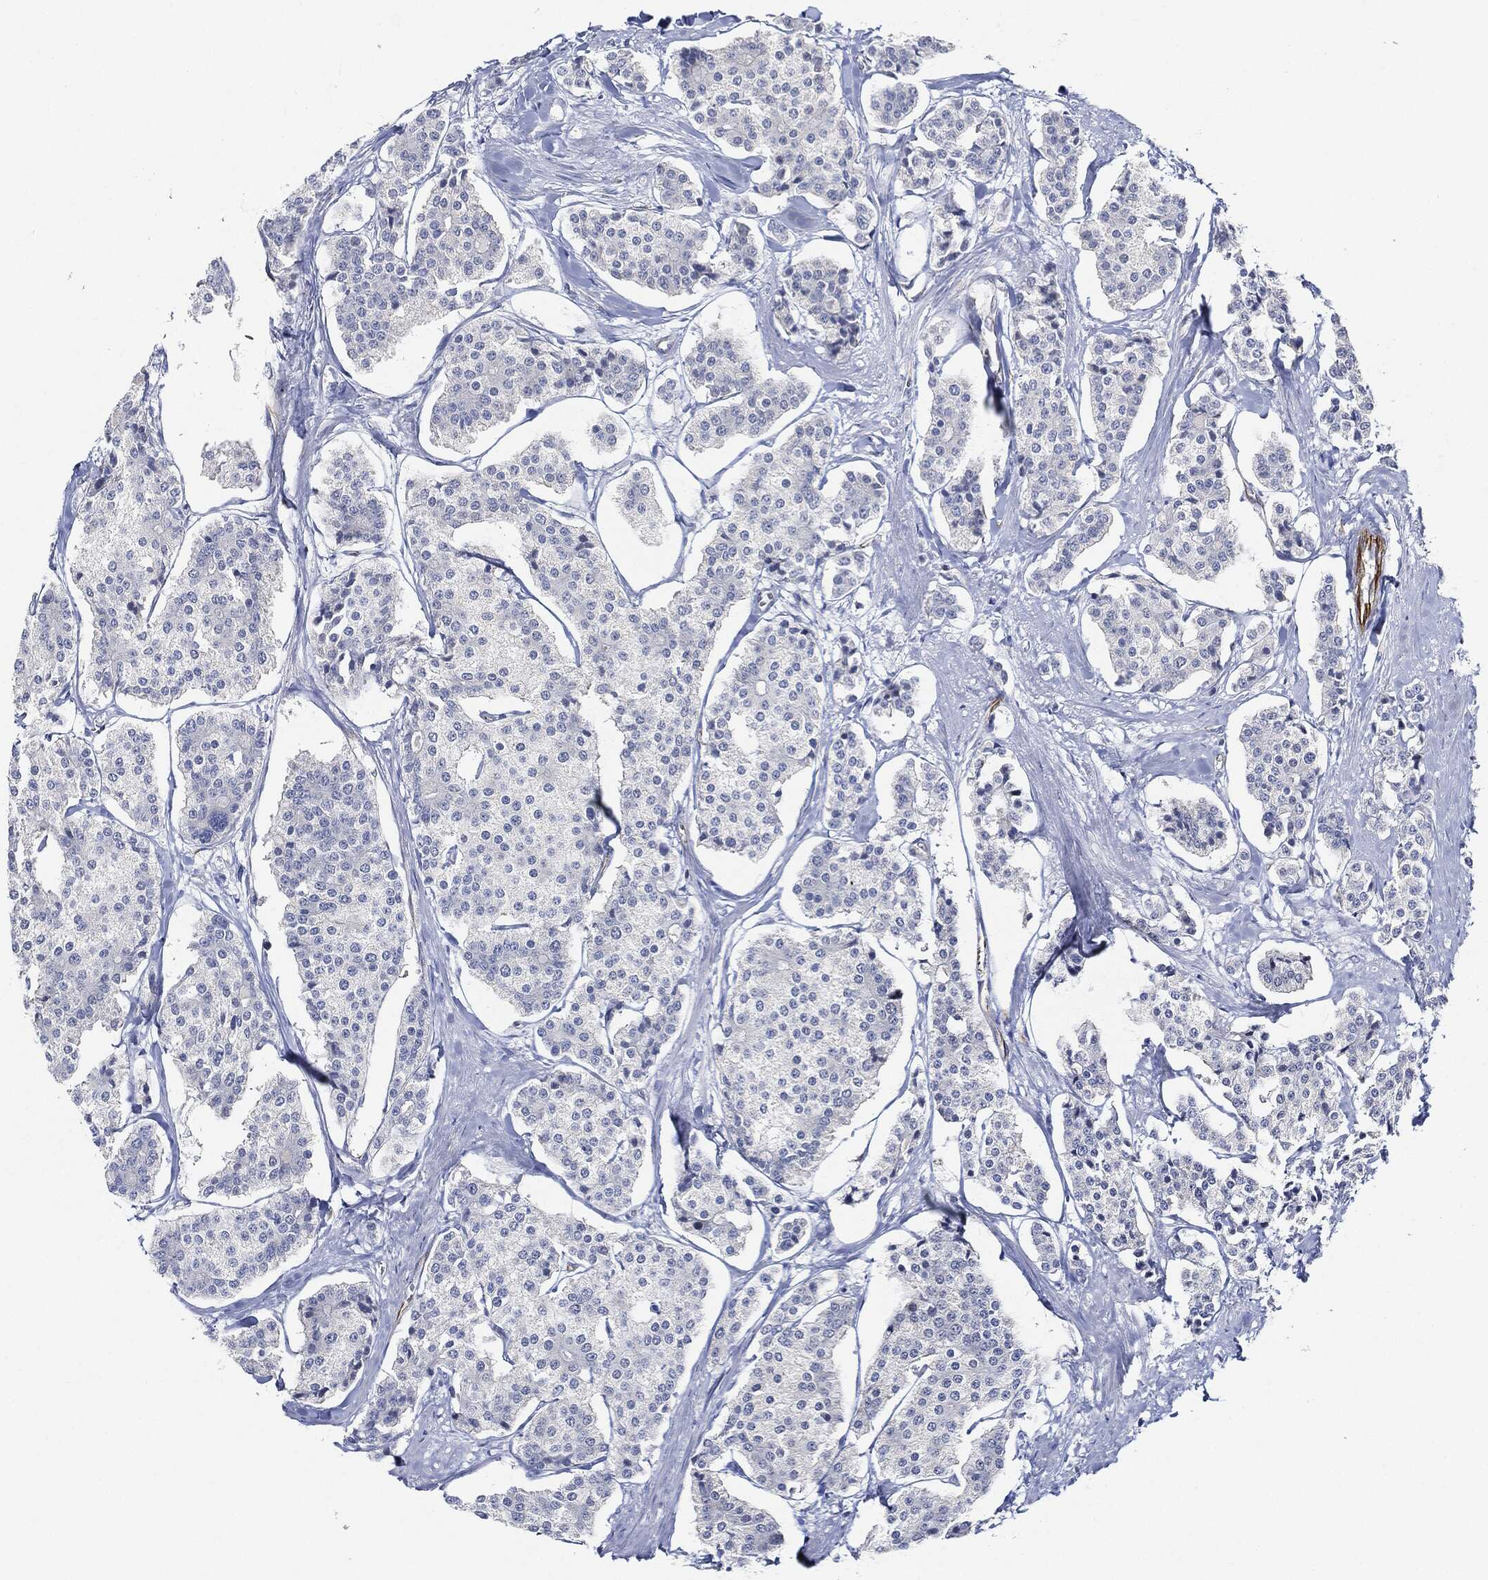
{"staining": {"intensity": "negative", "quantity": "none", "location": "none"}, "tissue": "carcinoid", "cell_type": "Tumor cells", "image_type": "cancer", "snomed": [{"axis": "morphology", "description": "Carcinoid, malignant, NOS"}, {"axis": "topography", "description": "Small intestine"}], "caption": "This is an IHC histopathology image of human malignant carcinoid. There is no staining in tumor cells.", "gene": "THSD1", "patient": {"sex": "female", "age": 65}}